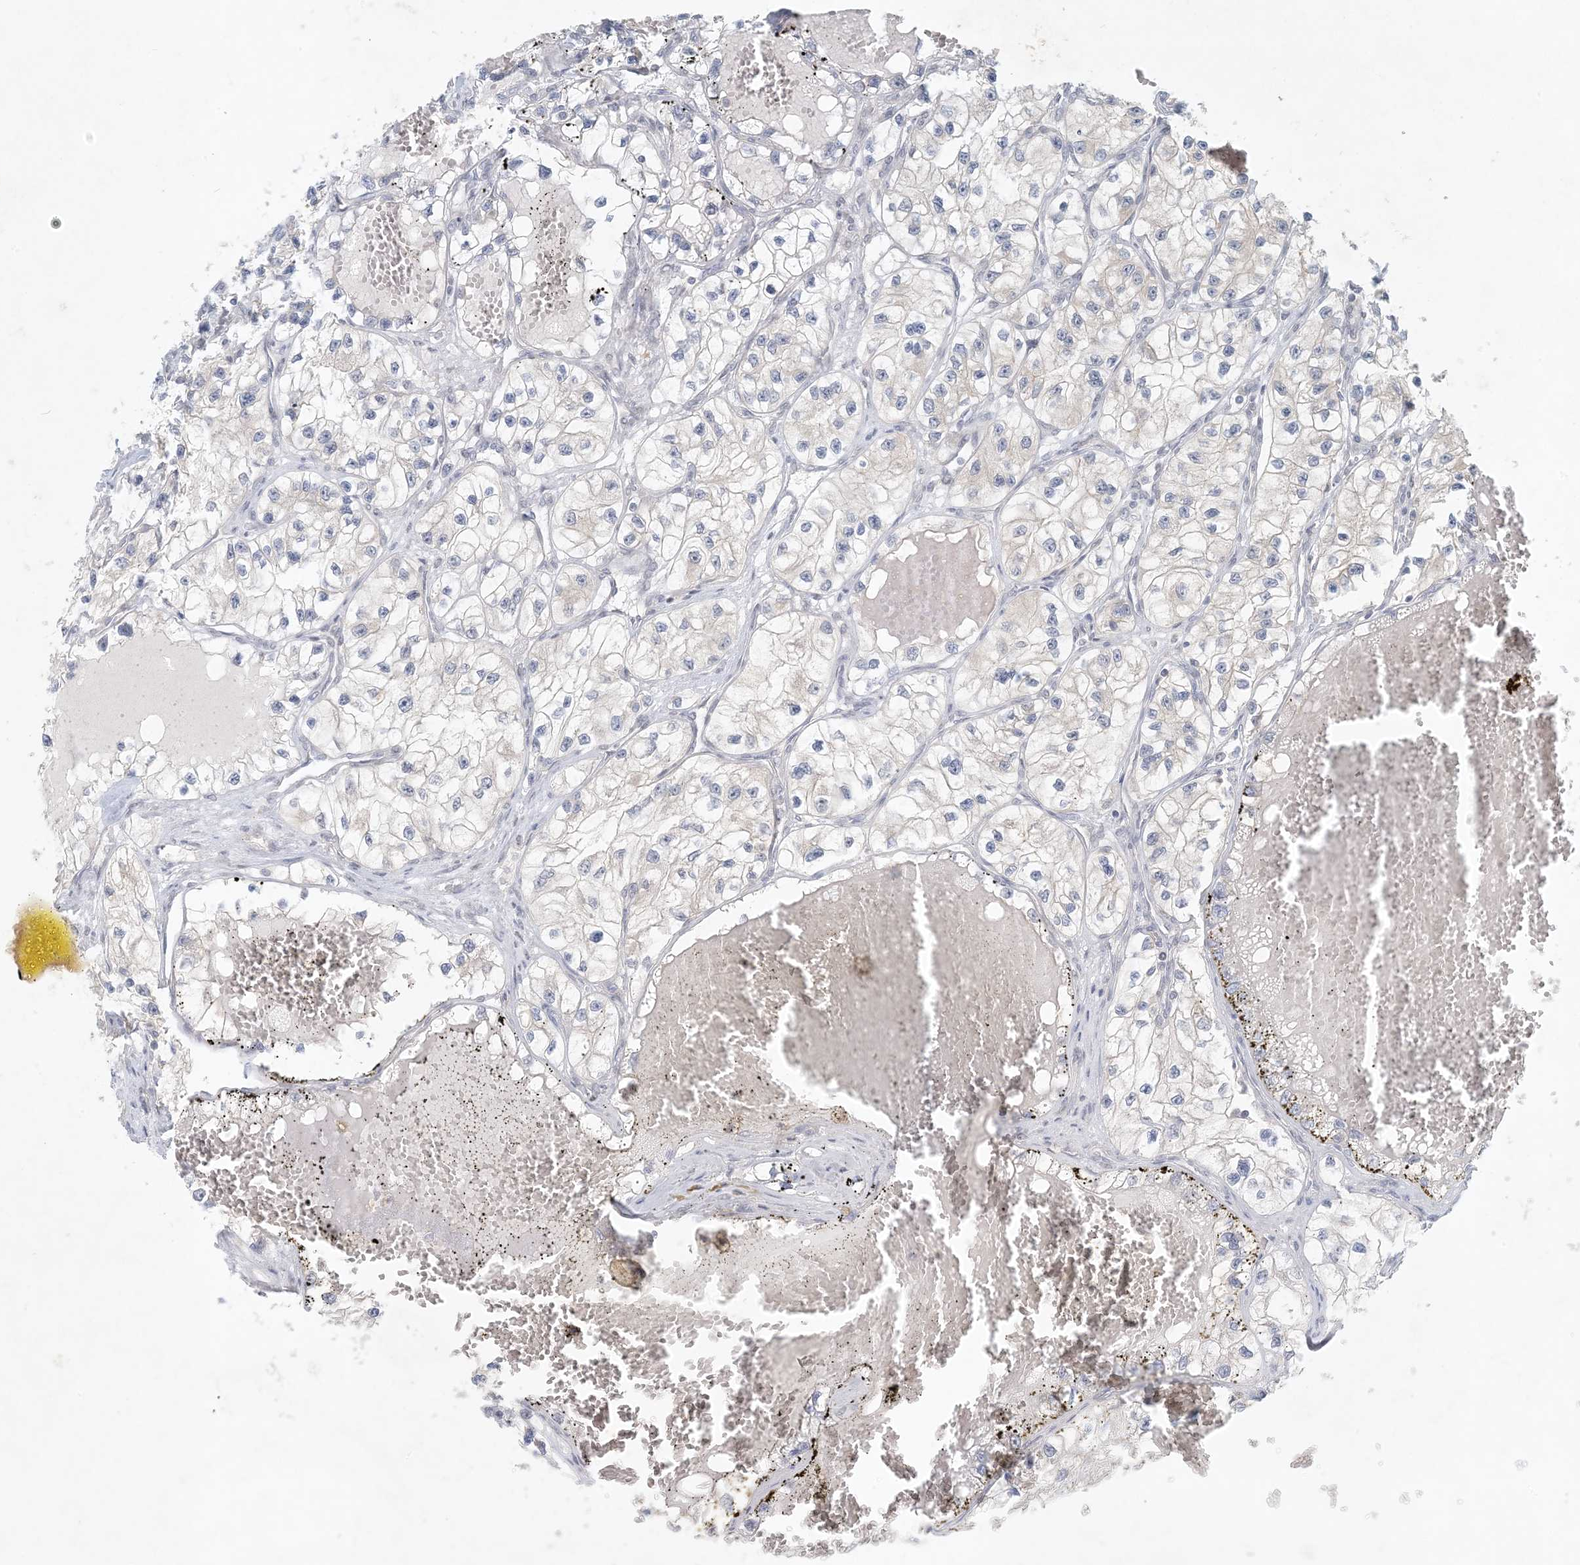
{"staining": {"intensity": "negative", "quantity": "none", "location": "none"}, "tissue": "renal cancer", "cell_type": "Tumor cells", "image_type": "cancer", "snomed": [{"axis": "morphology", "description": "Adenocarcinoma, NOS"}, {"axis": "topography", "description": "Kidney"}], "caption": "Photomicrograph shows no protein positivity in tumor cells of renal cancer tissue. Brightfield microscopy of IHC stained with DAB (3,3'-diaminobenzidine) (brown) and hematoxylin (blue), captured at high magnification.", "gene": "OBI1", "patient": {"sex": "female", "age": 57}}